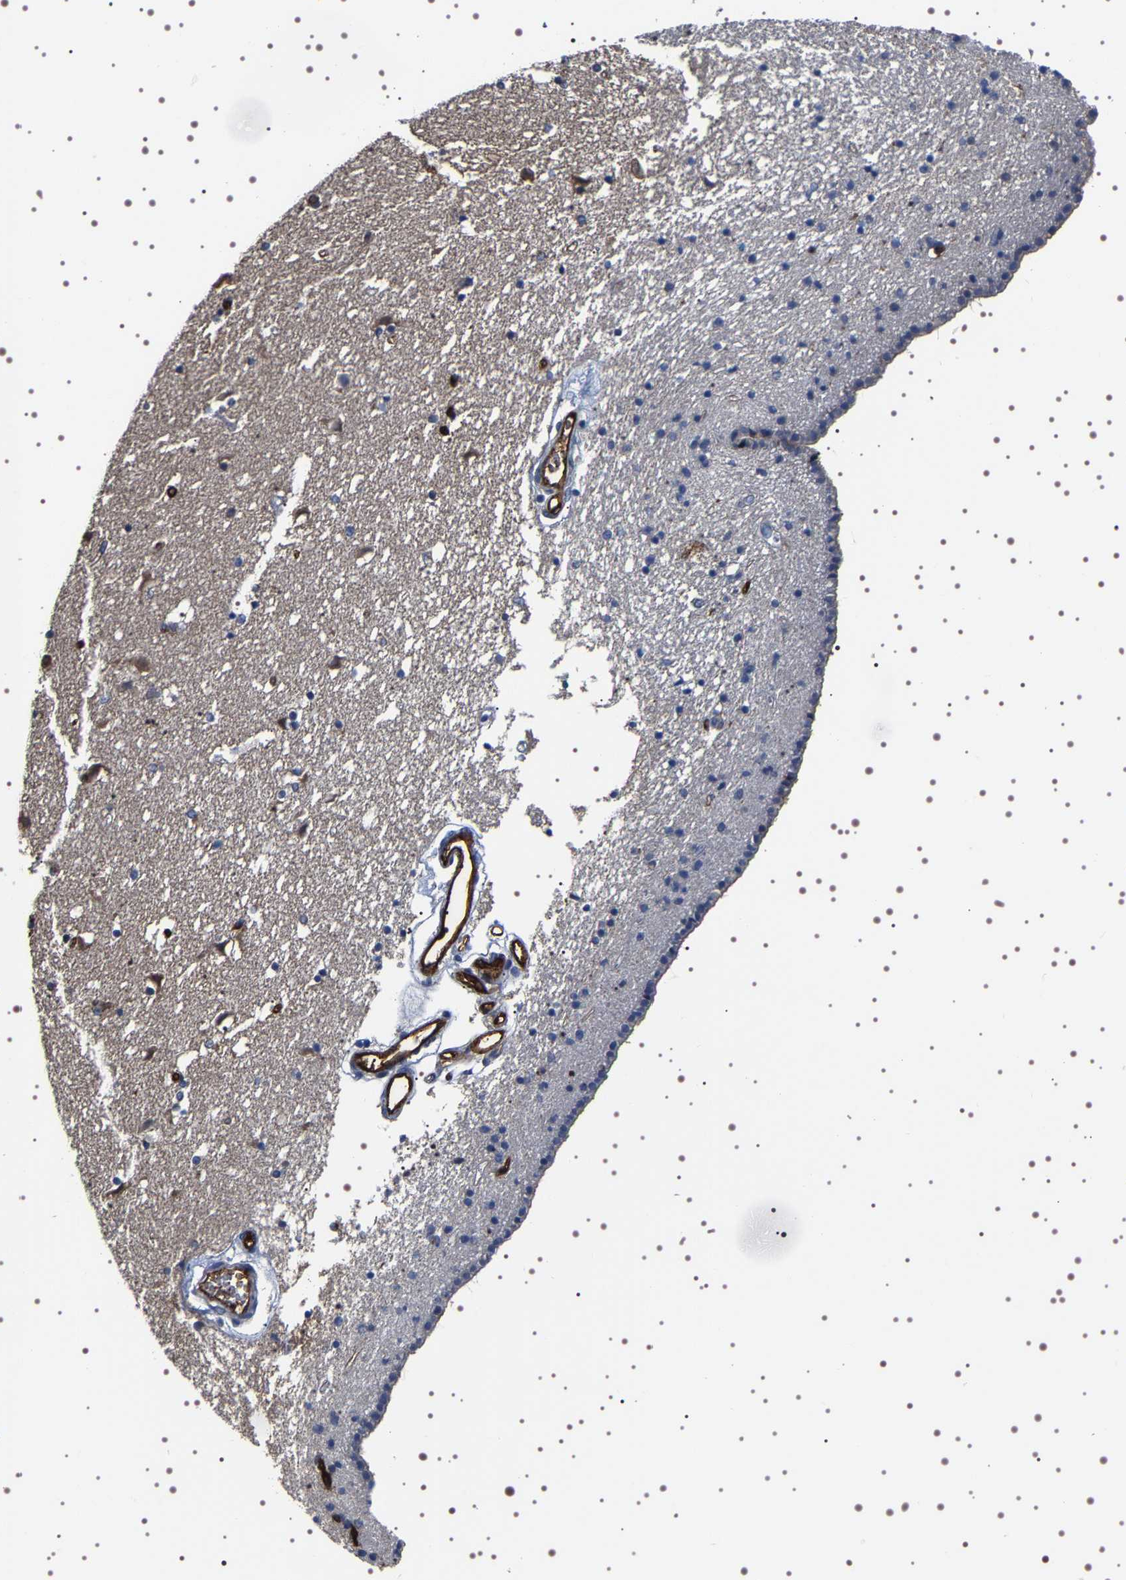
{"staining": {"intensity": "weak", "quantity": "<25%", "location": "cytoplasmic/membranous"}, "tissue": "caudate", "cell_type": "Glial cells", "image_type": "normal", "snomed": [{"axis": "morphology", "description": "Normal tissue, NOS"}, {"axis": "topography", "description": "Lateral ventricle wall"}], "caption": "Immunohistochemistry of unremarkable caudate demonstrates no positivity in glial cells. (Immunohistochemistry, brightfield microscopy, high magnification).", "gene": "ALPL", "patient": {"sex": "male", "age": 45}}